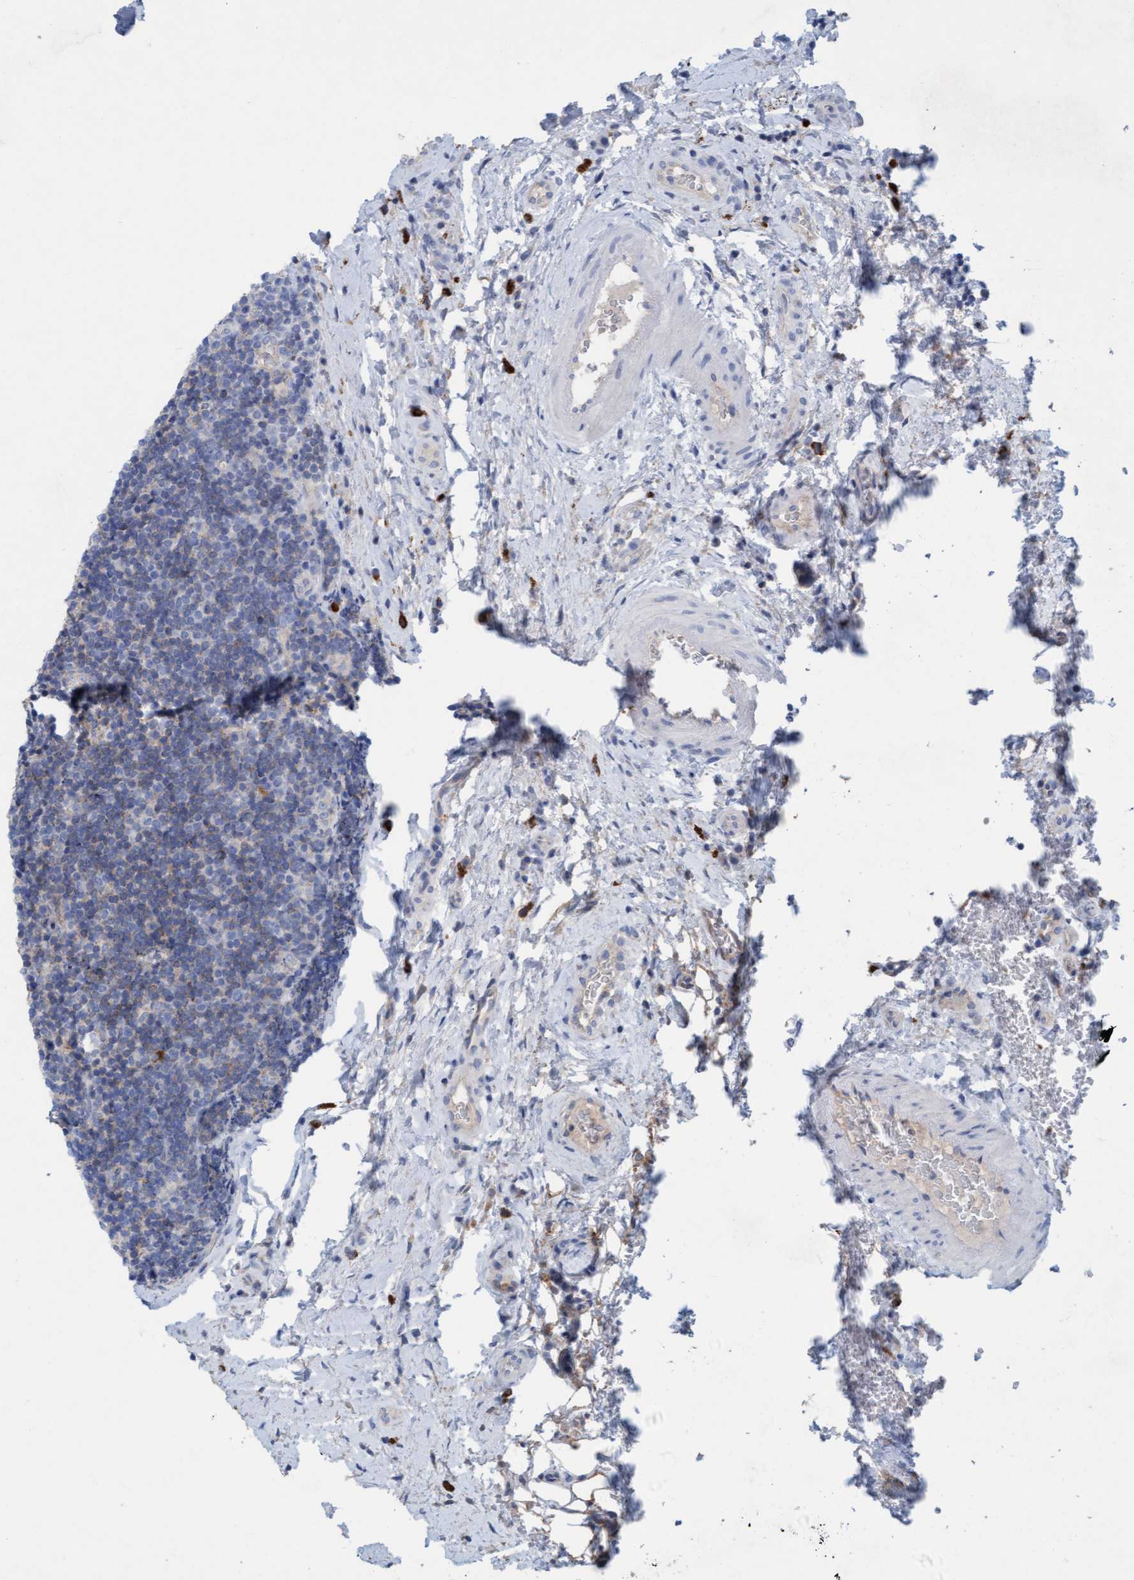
{"staining": {"intensity": "negative", "quantity": "none", "location": "none"}, "tissue": "lymphoma", "cell_type": "Tumor cells", "image_type": "cancer", "snomed": [{"axis": "morphology", "description": "Malignant lymphoma, non-Hodgkin's type, High grade"}, {"axis": "topography", "description": "Tonsil"}], "caption": "High power microscopy photomicrograph of an IHC image of lymphoma, revealing no significant positivity in tumor cells.", "gene": "SIGIRR", "patient": {"sex": "female", "age": 36}}